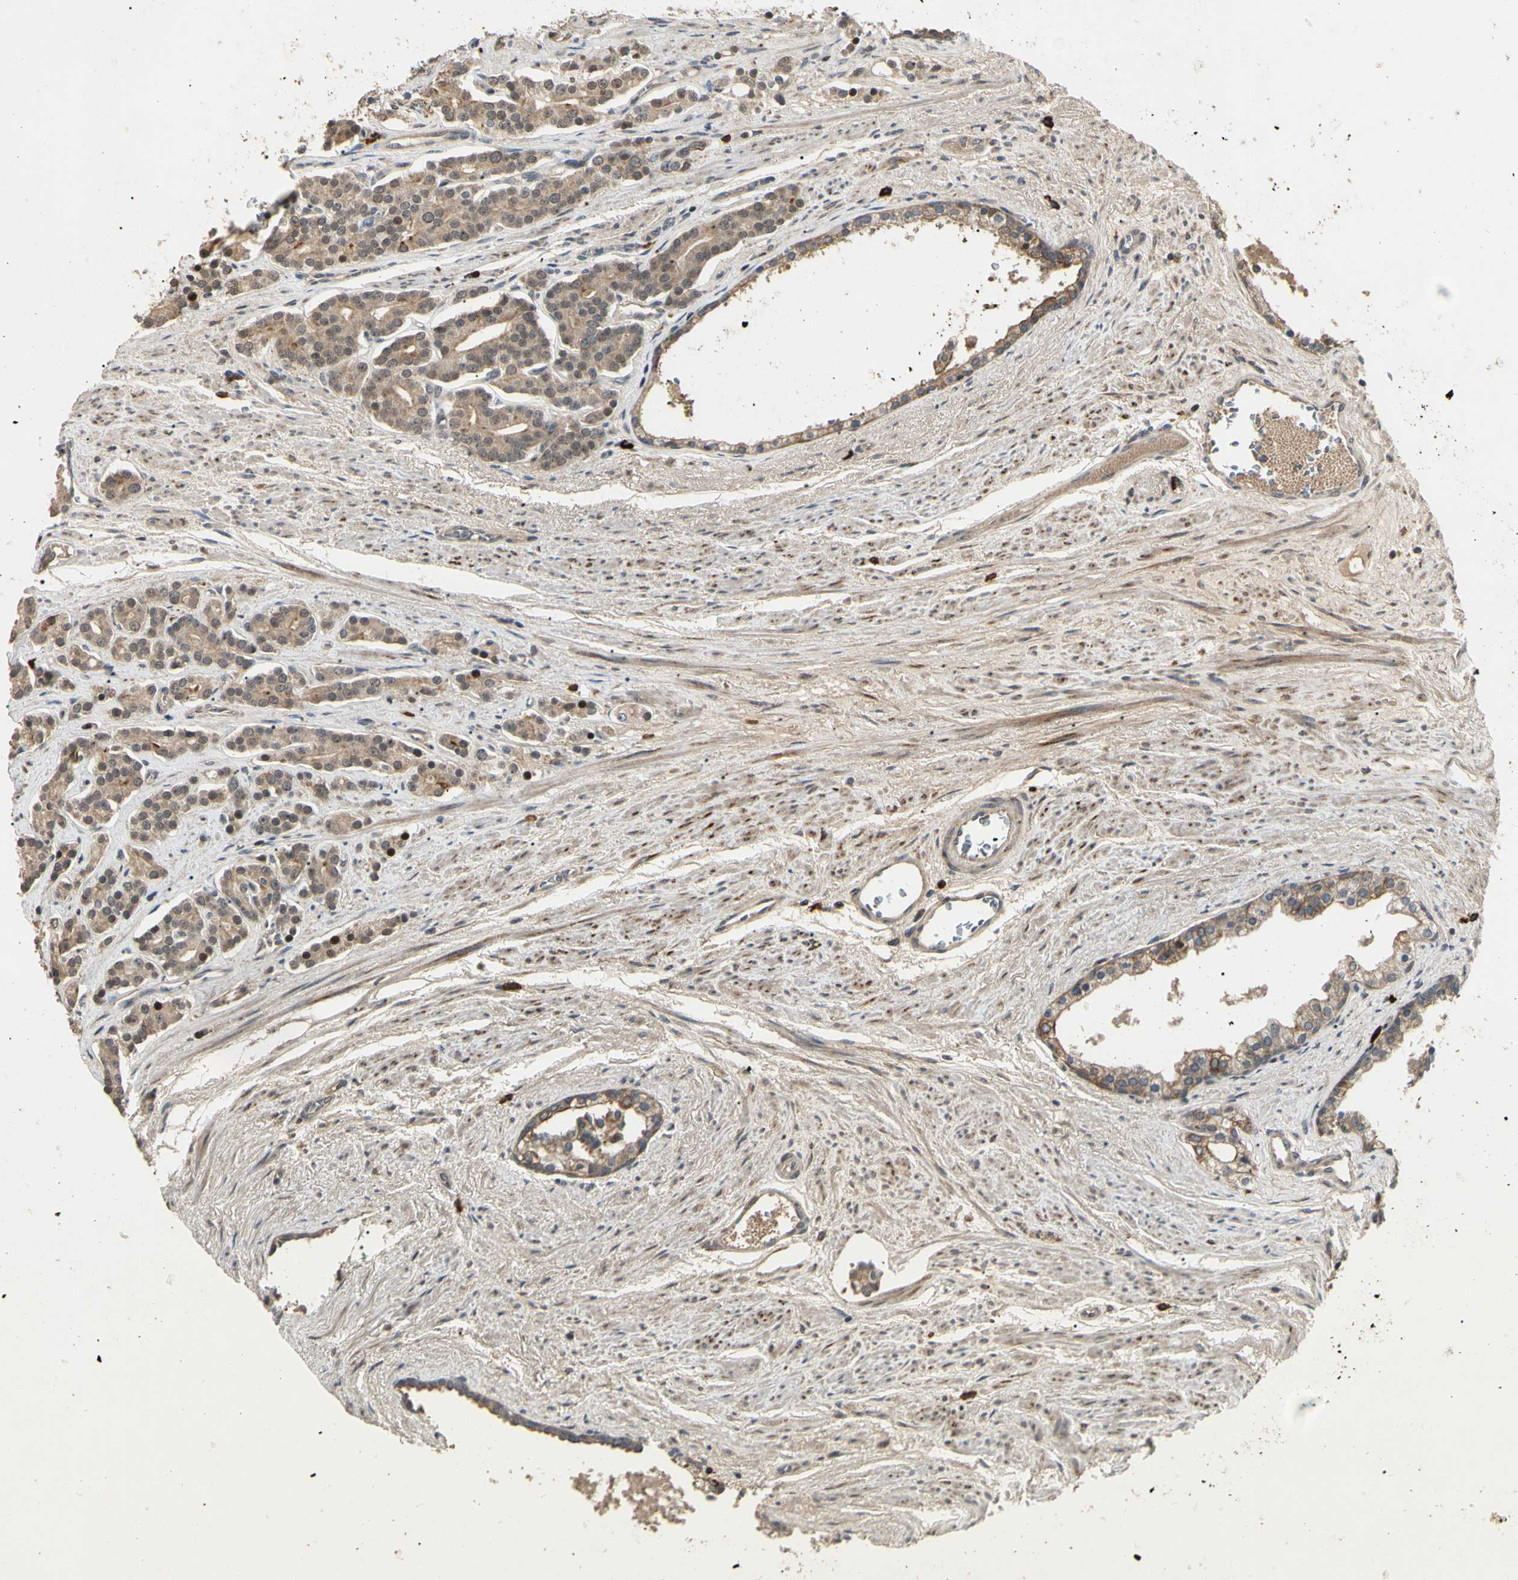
{"staining": {"intensity": "weak", "quantity": ">75%", "location": "cytoplasmic/membranous"}, "tissue": "prostate cancer", "cell_type": "Tumor cells", "image_type": "cancer", "snomed": [{"axis": "morphology", "description": "Adenocarcinoma, Low grade"}, {"axis": "topography", "description": "Prostate"}], "caption": "Protein analysis of prostate low-grade adenocarcinoma tissue displays weak cytoplasmic/membranous expression in about >75% of tumor cells.", "gene": "ATG4C", "patient": {"sex": "male", "age": 63}}